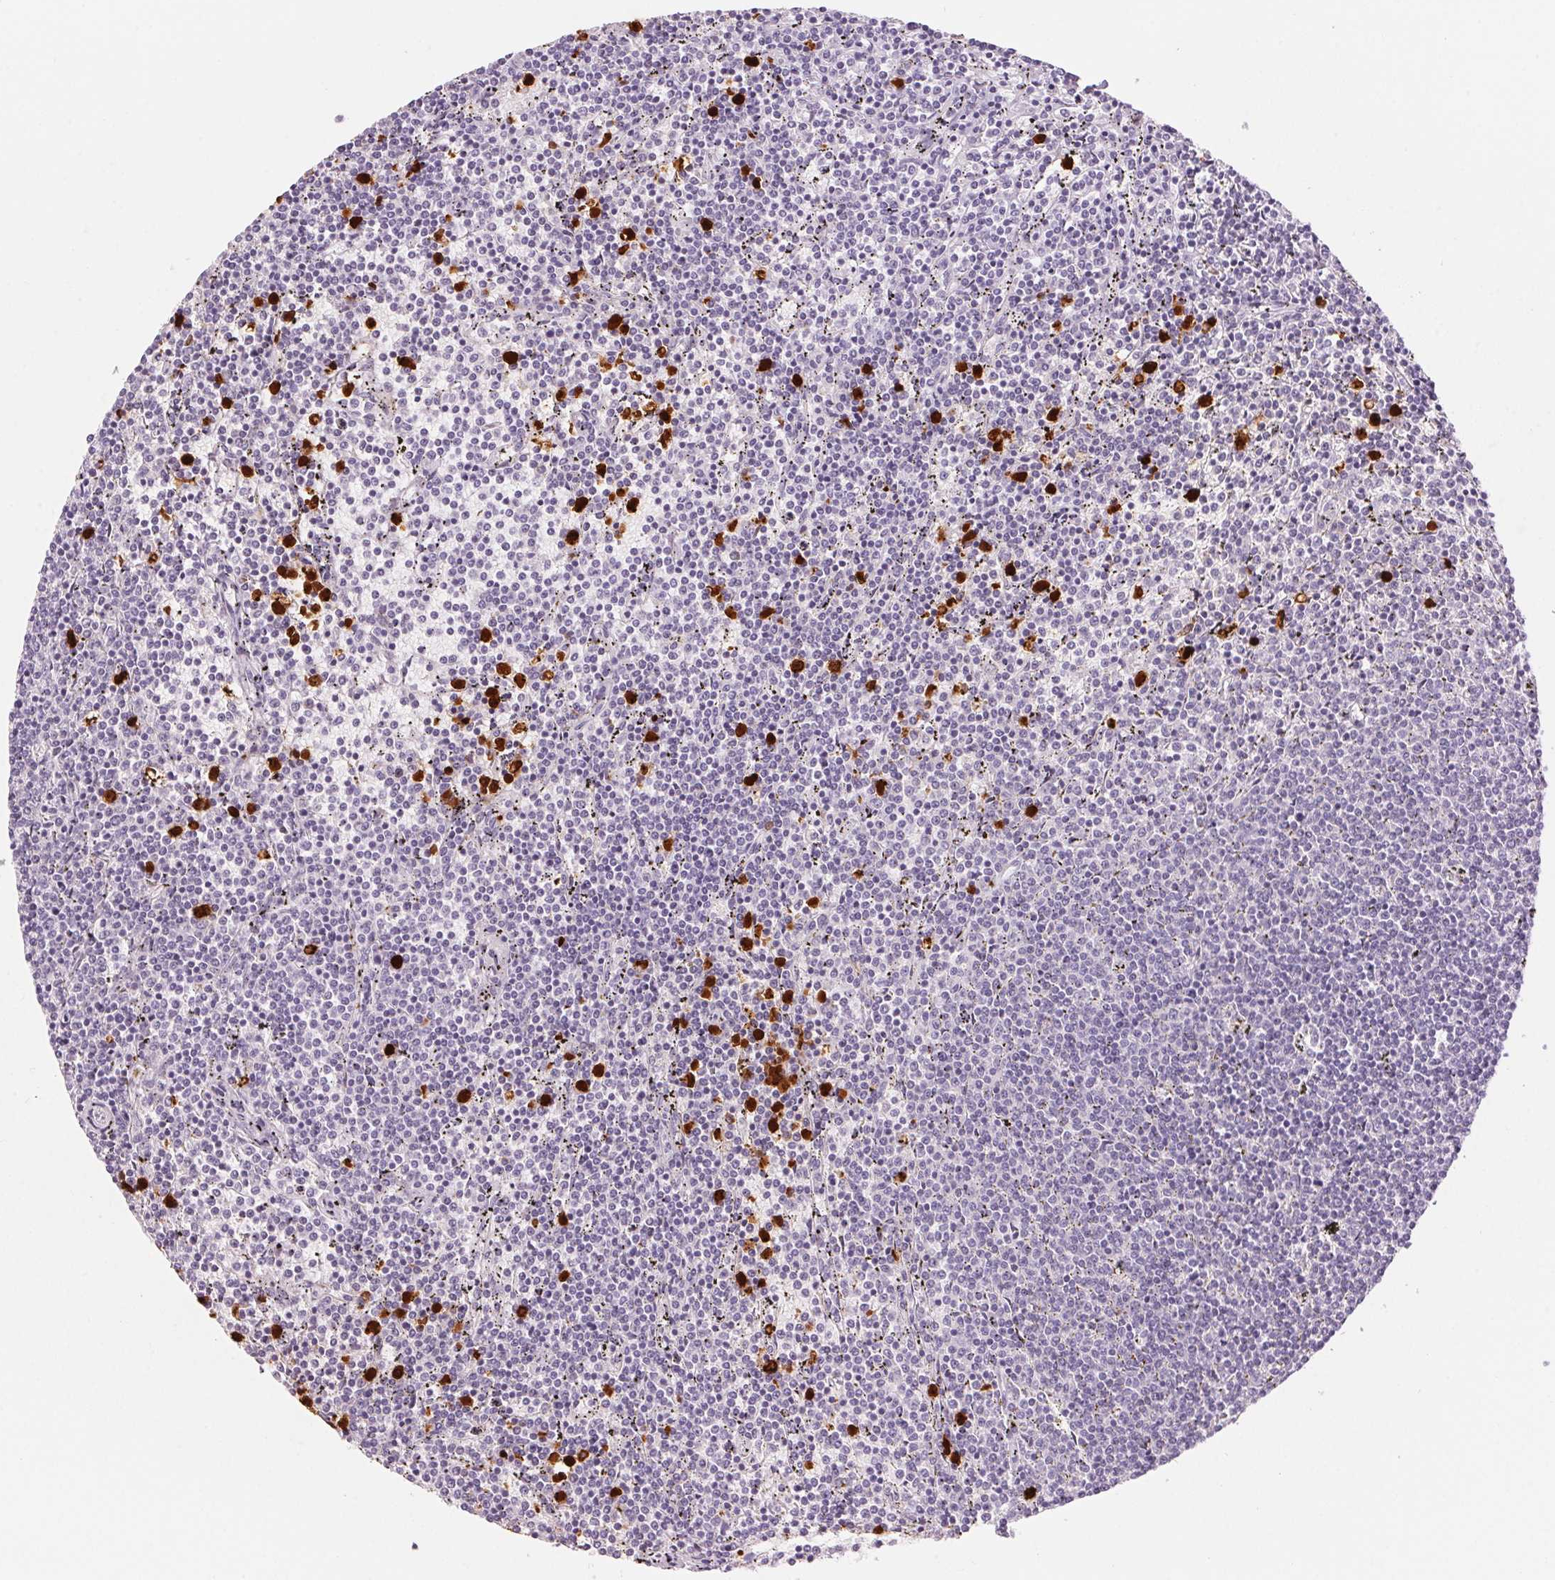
{"staining": {"intensity": "negative", "quantity": "none", "location": "none"}, "tissue": "lymphoma", "cell_type": "Tumor cells", "image_type": "cancer", "snomed": [{"axis": "morphology", "description": "Malignant lymphoma, non-Hodgkin's type, Low grade"}, {"axis": "topography", "description": "Spleen"}], "caption": "A micrograph of lymphoma stained for a protein shows no brown staining in tumor cells.", "gene": "KLK7", "patient": {"sex": "female", "age": 50}}